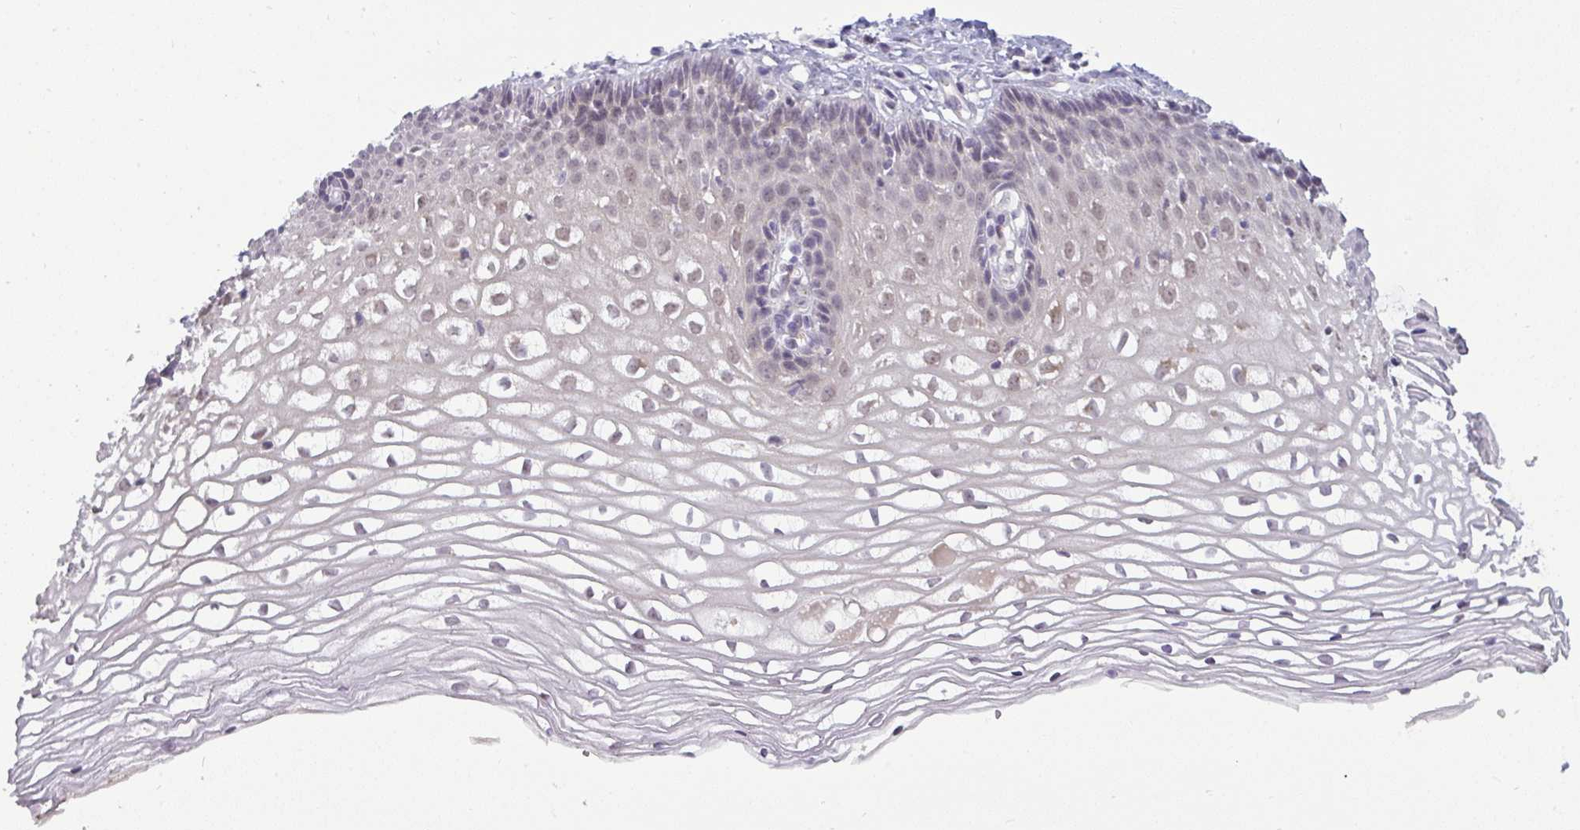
{"staining": {"intensity": "weak", "quantity": "25%-75%", "location": "cytoplasmic/membranous"}, "tissue": "cervix", "cell_type": "Glandular cells", "image_type": "normal", "snomed": [{"axis": "morphology", "description": "Normal tissue, NOS"}, {"axis": "topography", "description": "Cervix"}], "caption": "Protein expression analysis of unremarkable cervix reveals weak cytoplasmic/membranous positivity in about 25%-75% of glandular cells.", "gene": "DZIP1", "patient": {"sex": "female", "age": 36}}